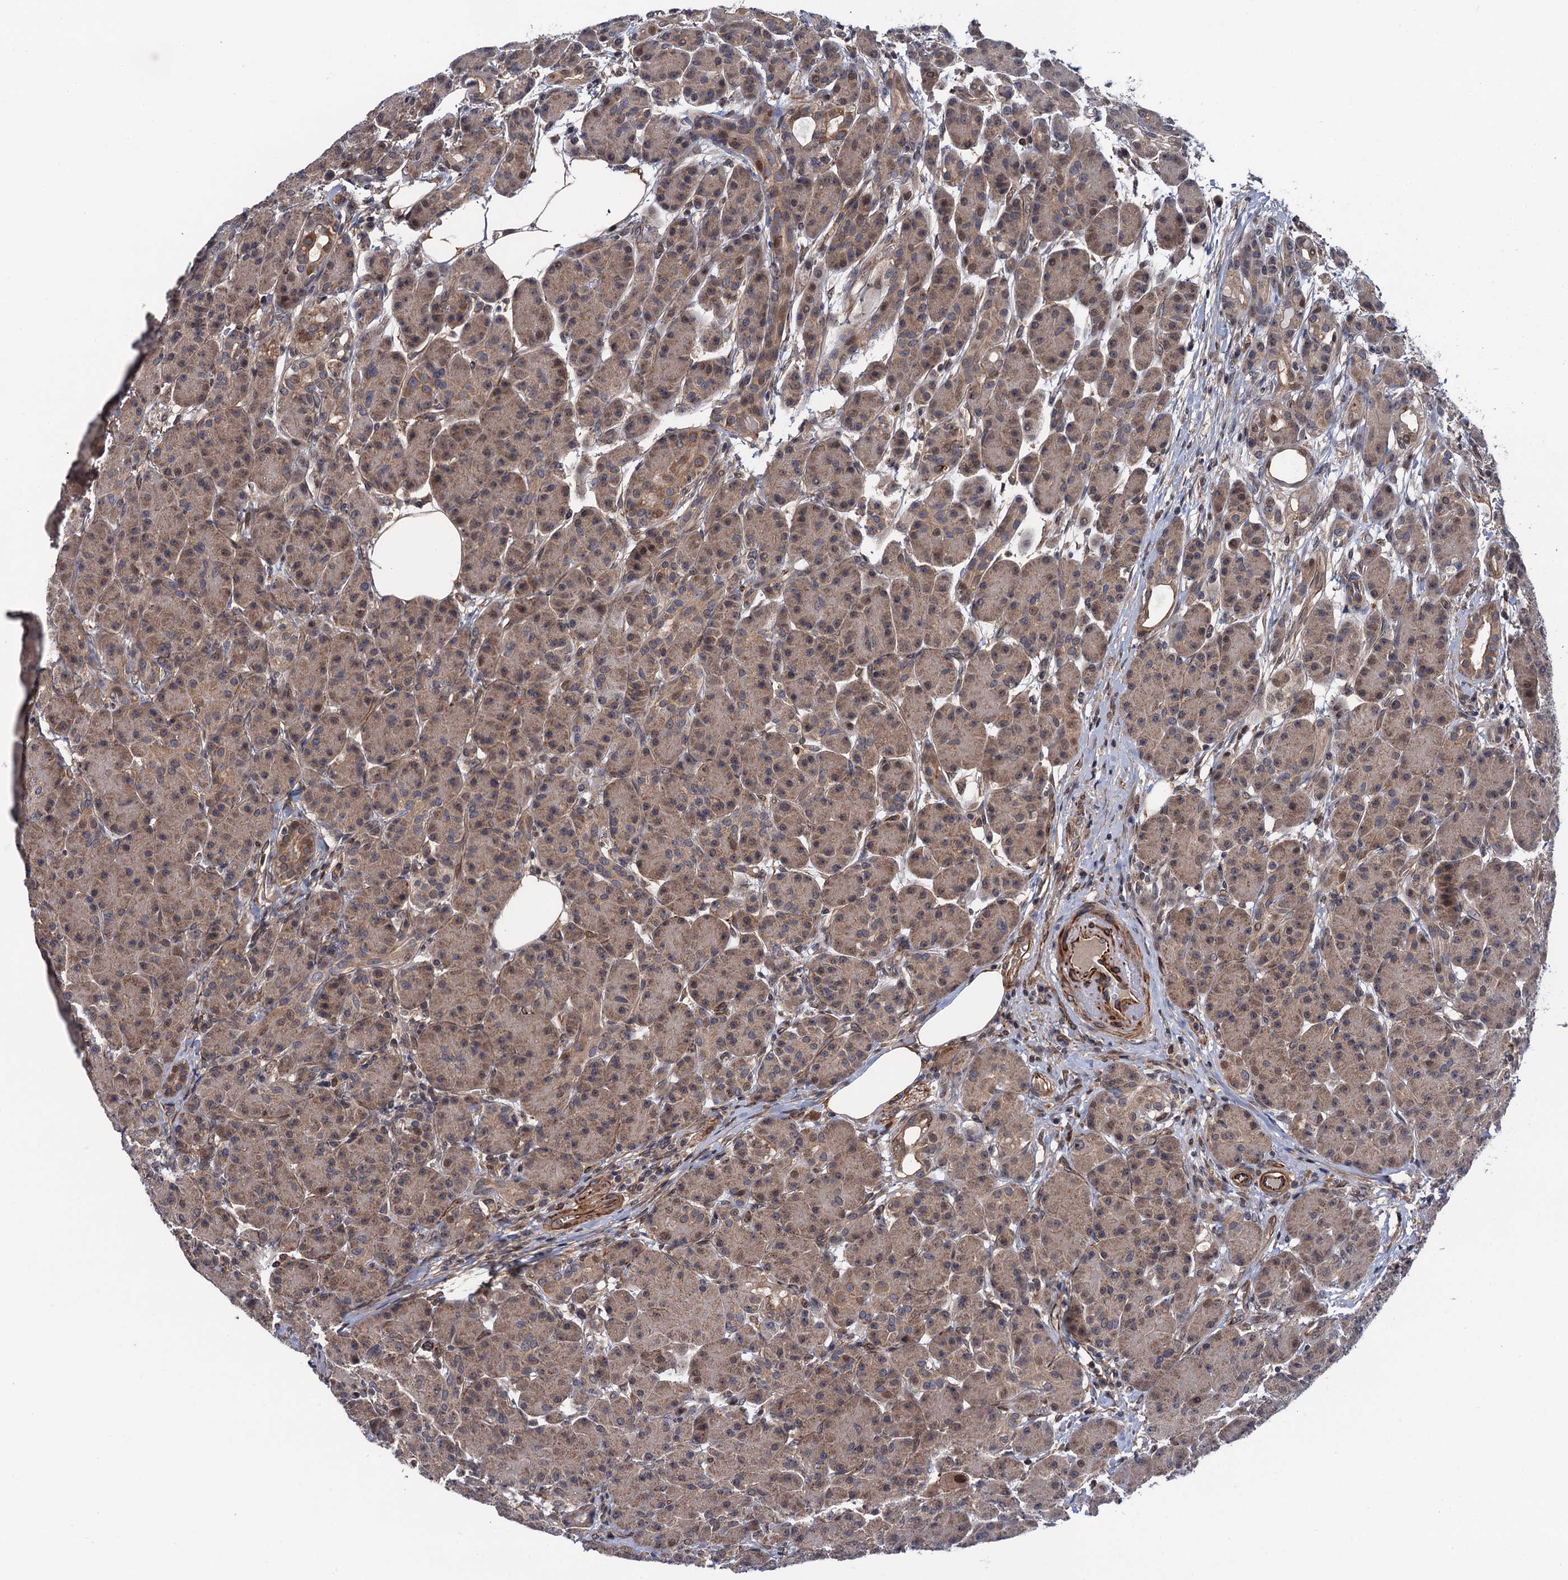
{"staining": {"intensity": "moderate", "quantity": ">75%", "location": "cytoplasmic/membranous"}, "tissue": "pancreas", "cell_type": "Exocrine glandular cells", "image_type": "normal", "snomed": [{"axis": "morphology", "description": "Normal tissue, NOS"}, {"axis": "topography", "description": "Pancreas"}], "caption": "Exocrine glandular cells show medium levels of moderate cytoplasmic/membranous expression in about >75% of cells in normal pancreas.", "gene": "FSIP1", "patient": {"sex": "male", "age": 63}}